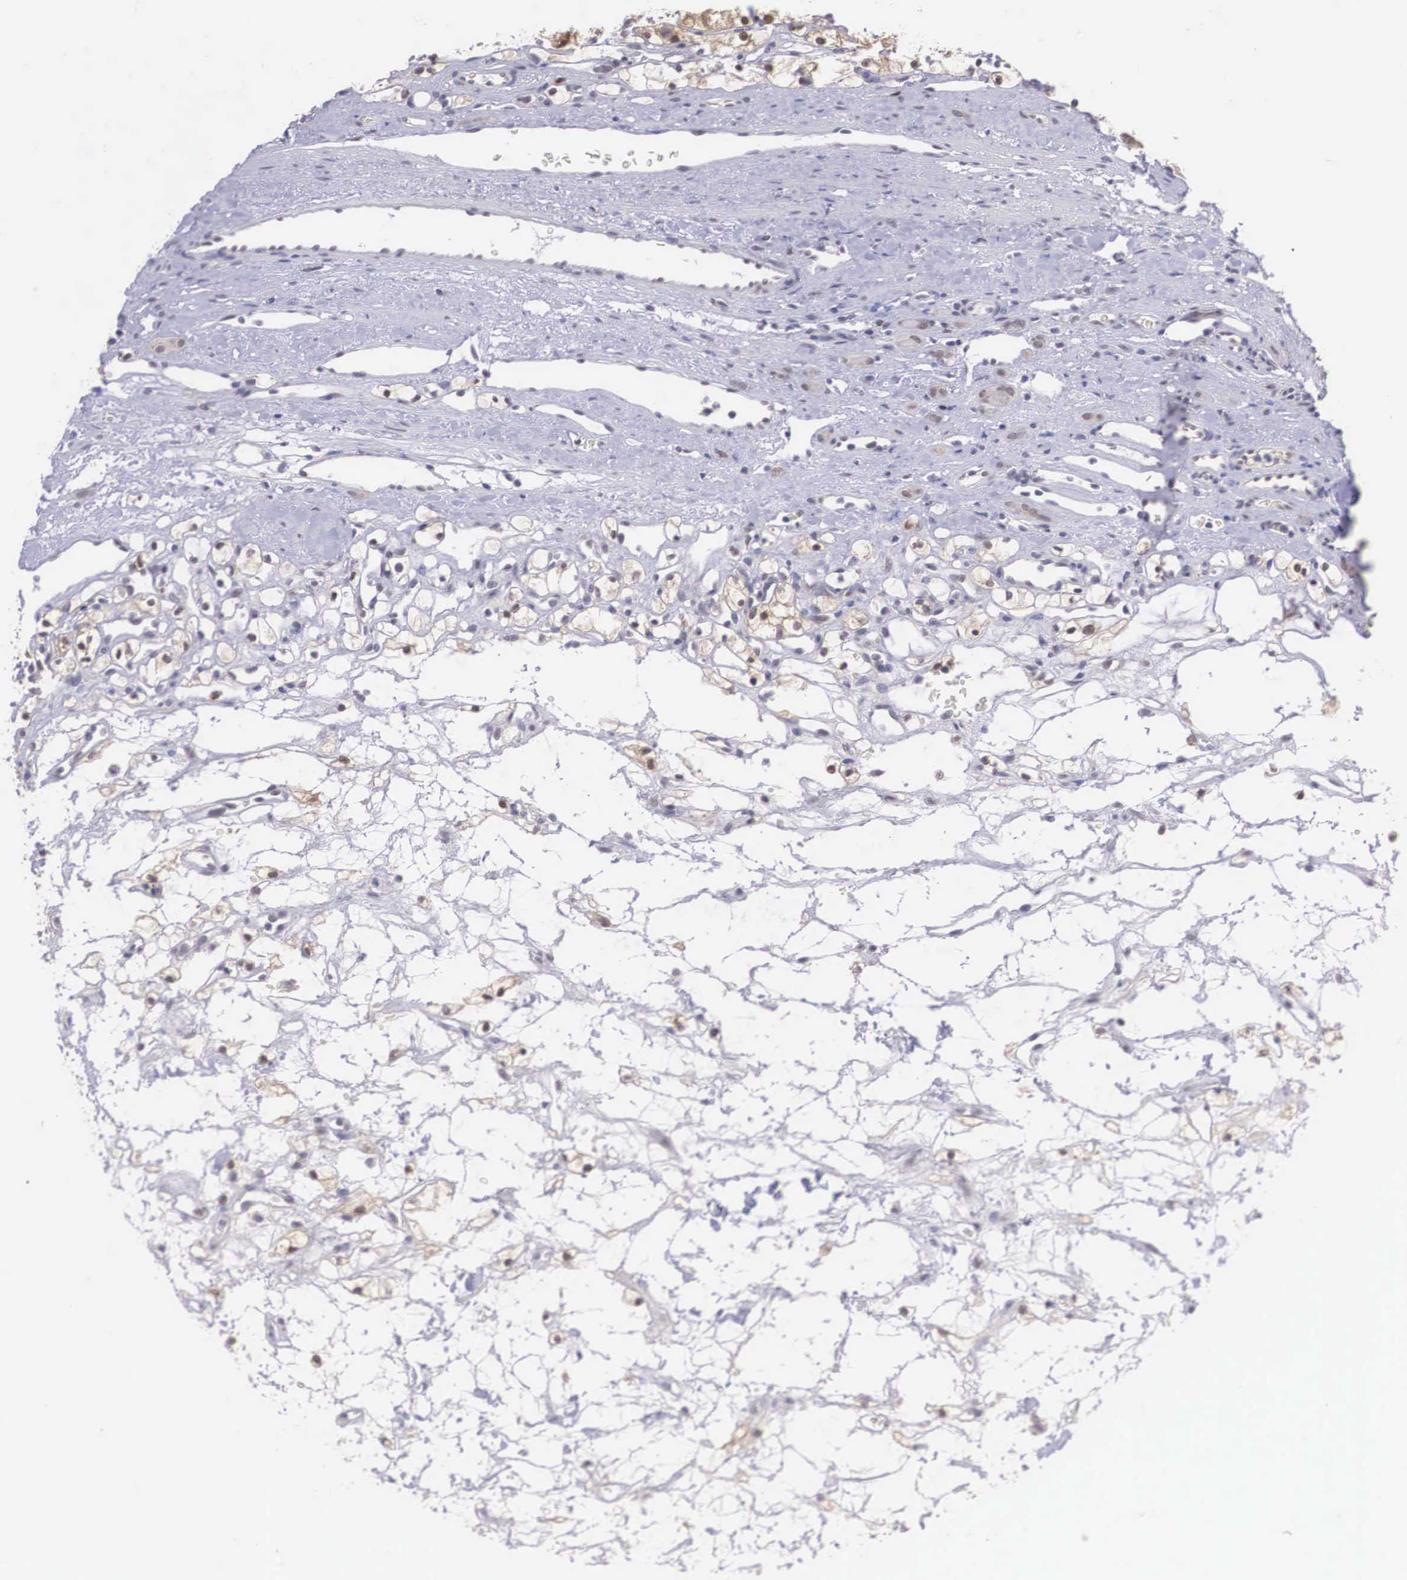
{"staining": {"intensity": "moderate", "quantity": "25%-75%", "location": "cytoplasmic/membranous,nuclear"}, "tissue": "renal cancer", "cell_type": "Tumor cells", "image_type": "cancer", "snomed": [{"axis": "morphology", "description": "Adenocarcinoma, NOS"}, {"axis": "topography", "description": "Kidney"}], "caption": "Brown immunohistochemical staining in renal cancer (adenocarcinoma) reveals moderate cytoplasmic/membranous and nuclear positivity in approximately 25%-75% of tumor cells. The staining was performed using DAB to visualize the protein expression in brown, while the nuclei were stained in blue with hematoxylin (Magnification: 20x).", "gene": "NINL", "patient": {"sex": "female", "age": 60}}